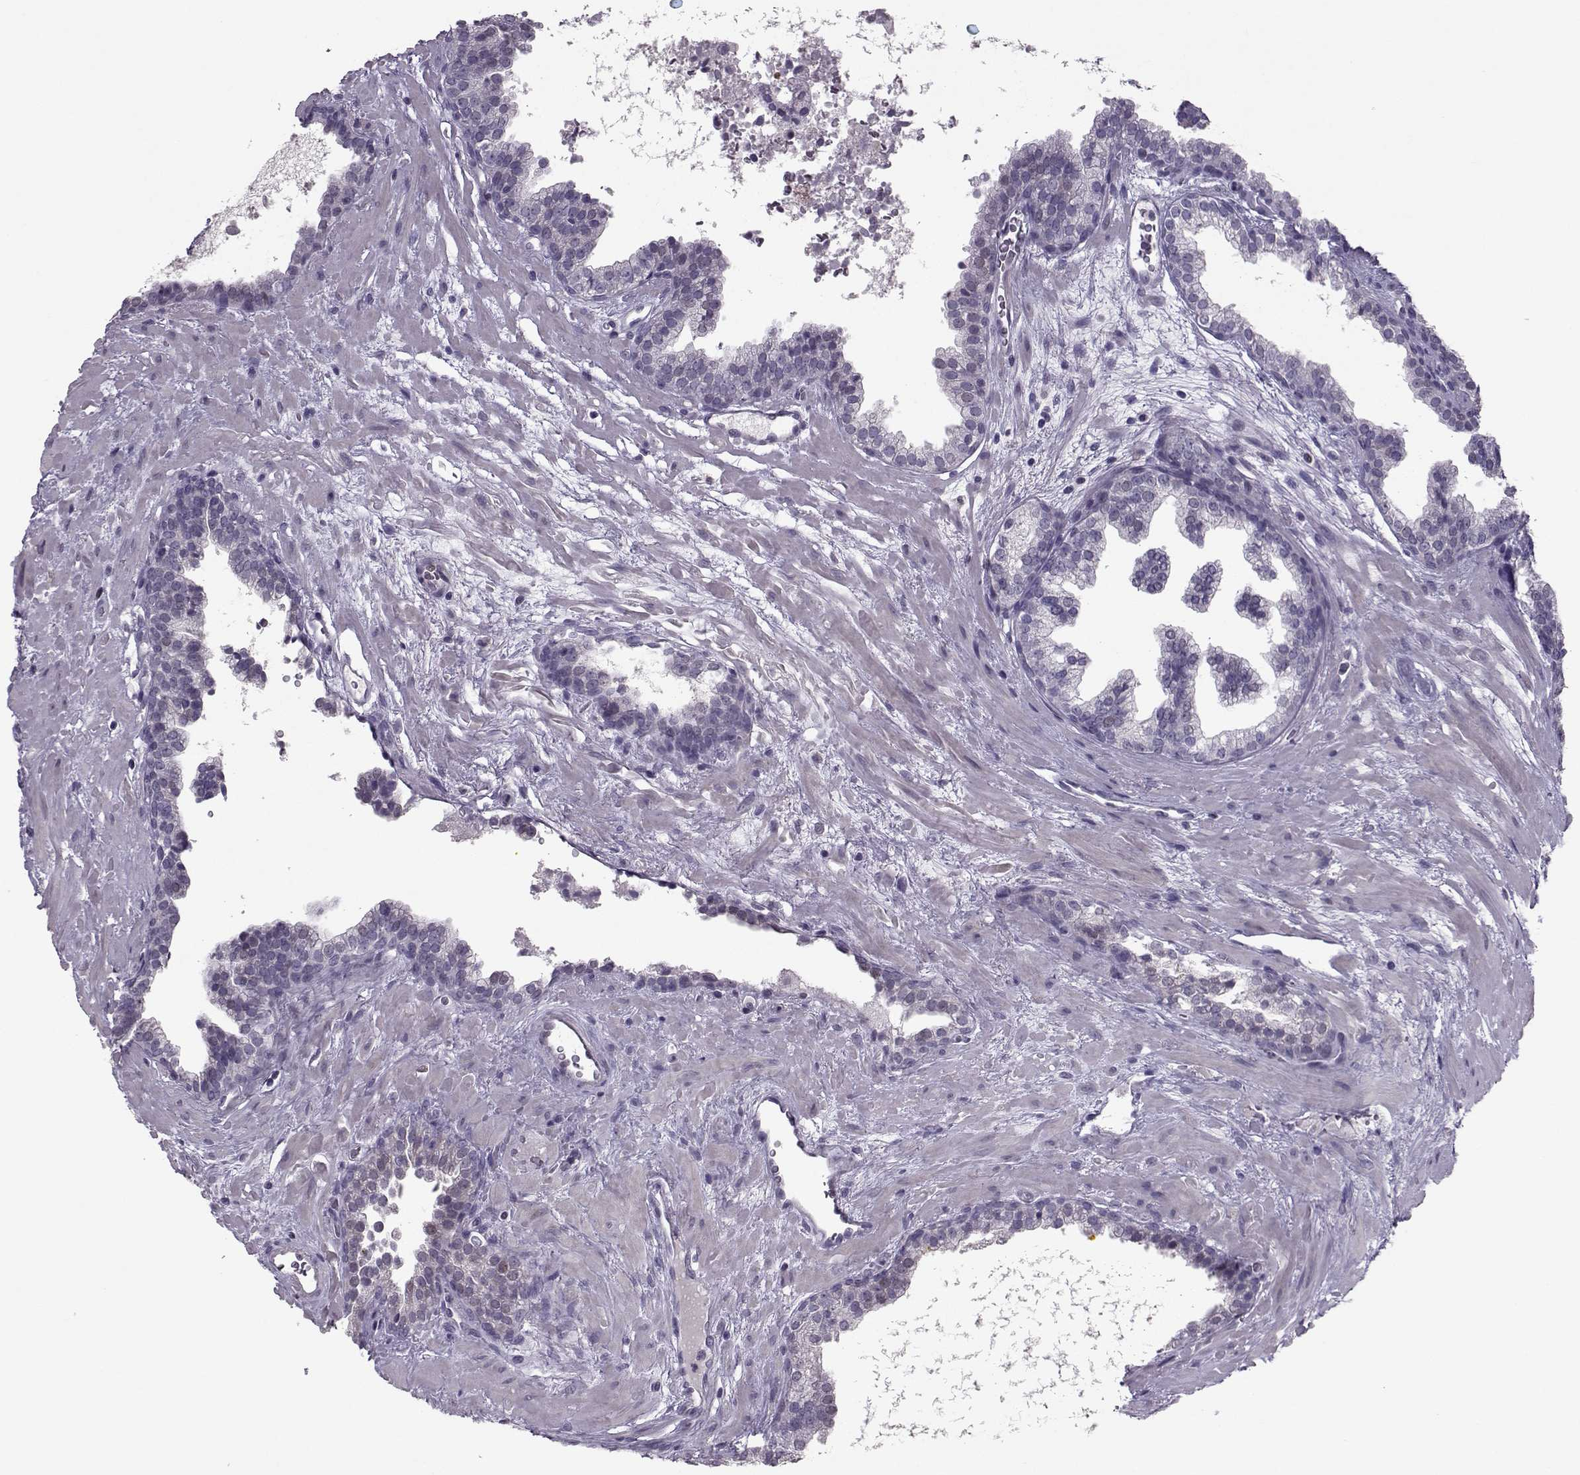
{"staining": {"intensity": "negative", "quantity": "none", "location": "none"}, "tissue": "prostate cancer", "cell_type": "Tumor cells", "image_type": "cancer", "snomed": [{"axis": "morphology", "description": "Adenocarcinoma, NOS"}, {"axis": "topography", "description": "Prostate"}], "caption": "Tumor cells are negative for brown protein staining in prostate cancer (adenocarcinoma). (DAB IHC visualized using brightfield microscopy, high magnification).", "gene": "ASRGL1", "patient": {"sex": "male", "age": 66}}